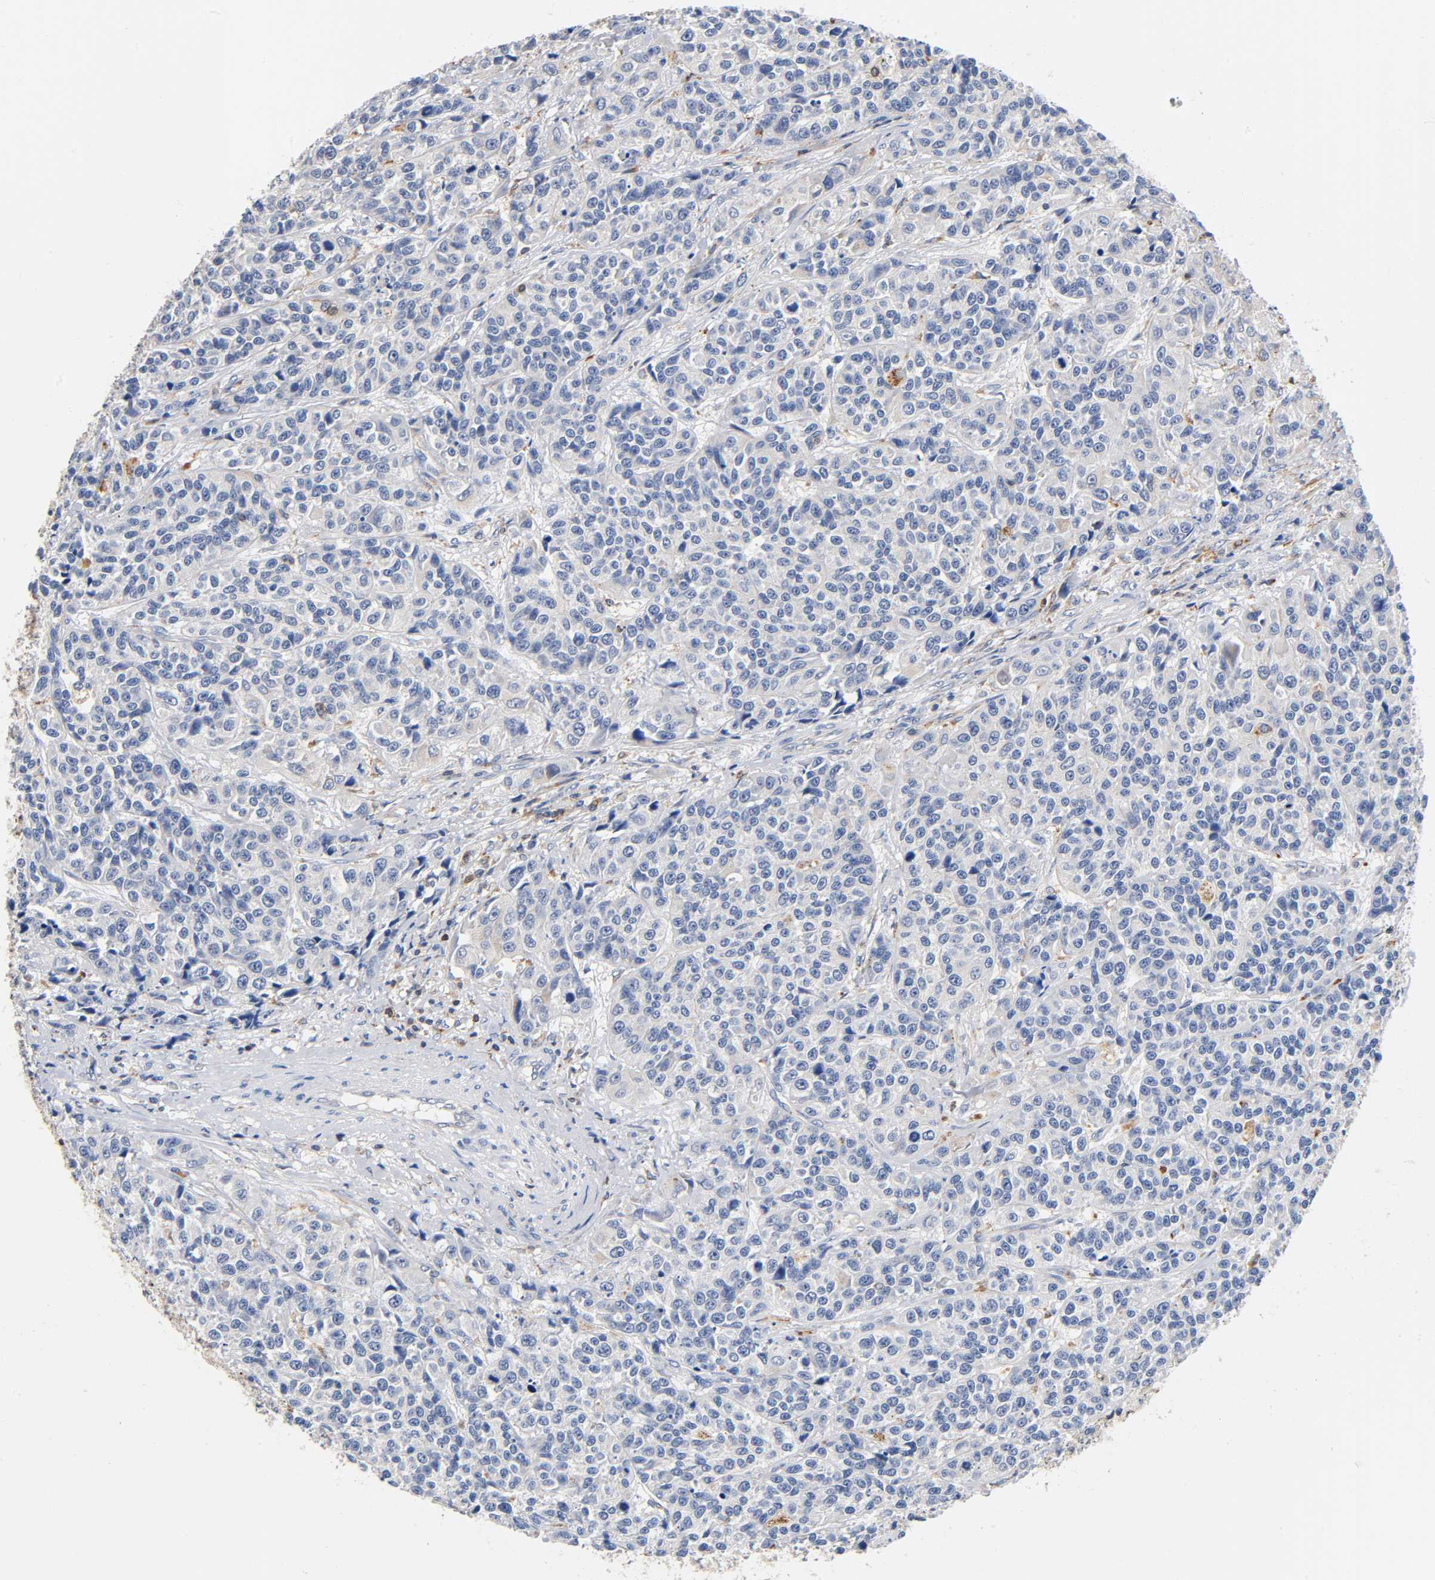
{"staining": {"intensity": "negative", "quantity": "none", "location": "none"}, "tissue": "urothelial cancer", "cell_type": "Tumor cells", "image_type": "cancer", "snomed": [{"axis": "morphology", "description": "Urothelial carcinoma, High grade"}, {"axis": "topography", "description": "Urinary bladder"}], "caption": "The histopathology image reveals no significant staining in tumor cells of urothelial cancer.", "gene": "UCKL1", "patient": {"sex": "female", "age": 81}}